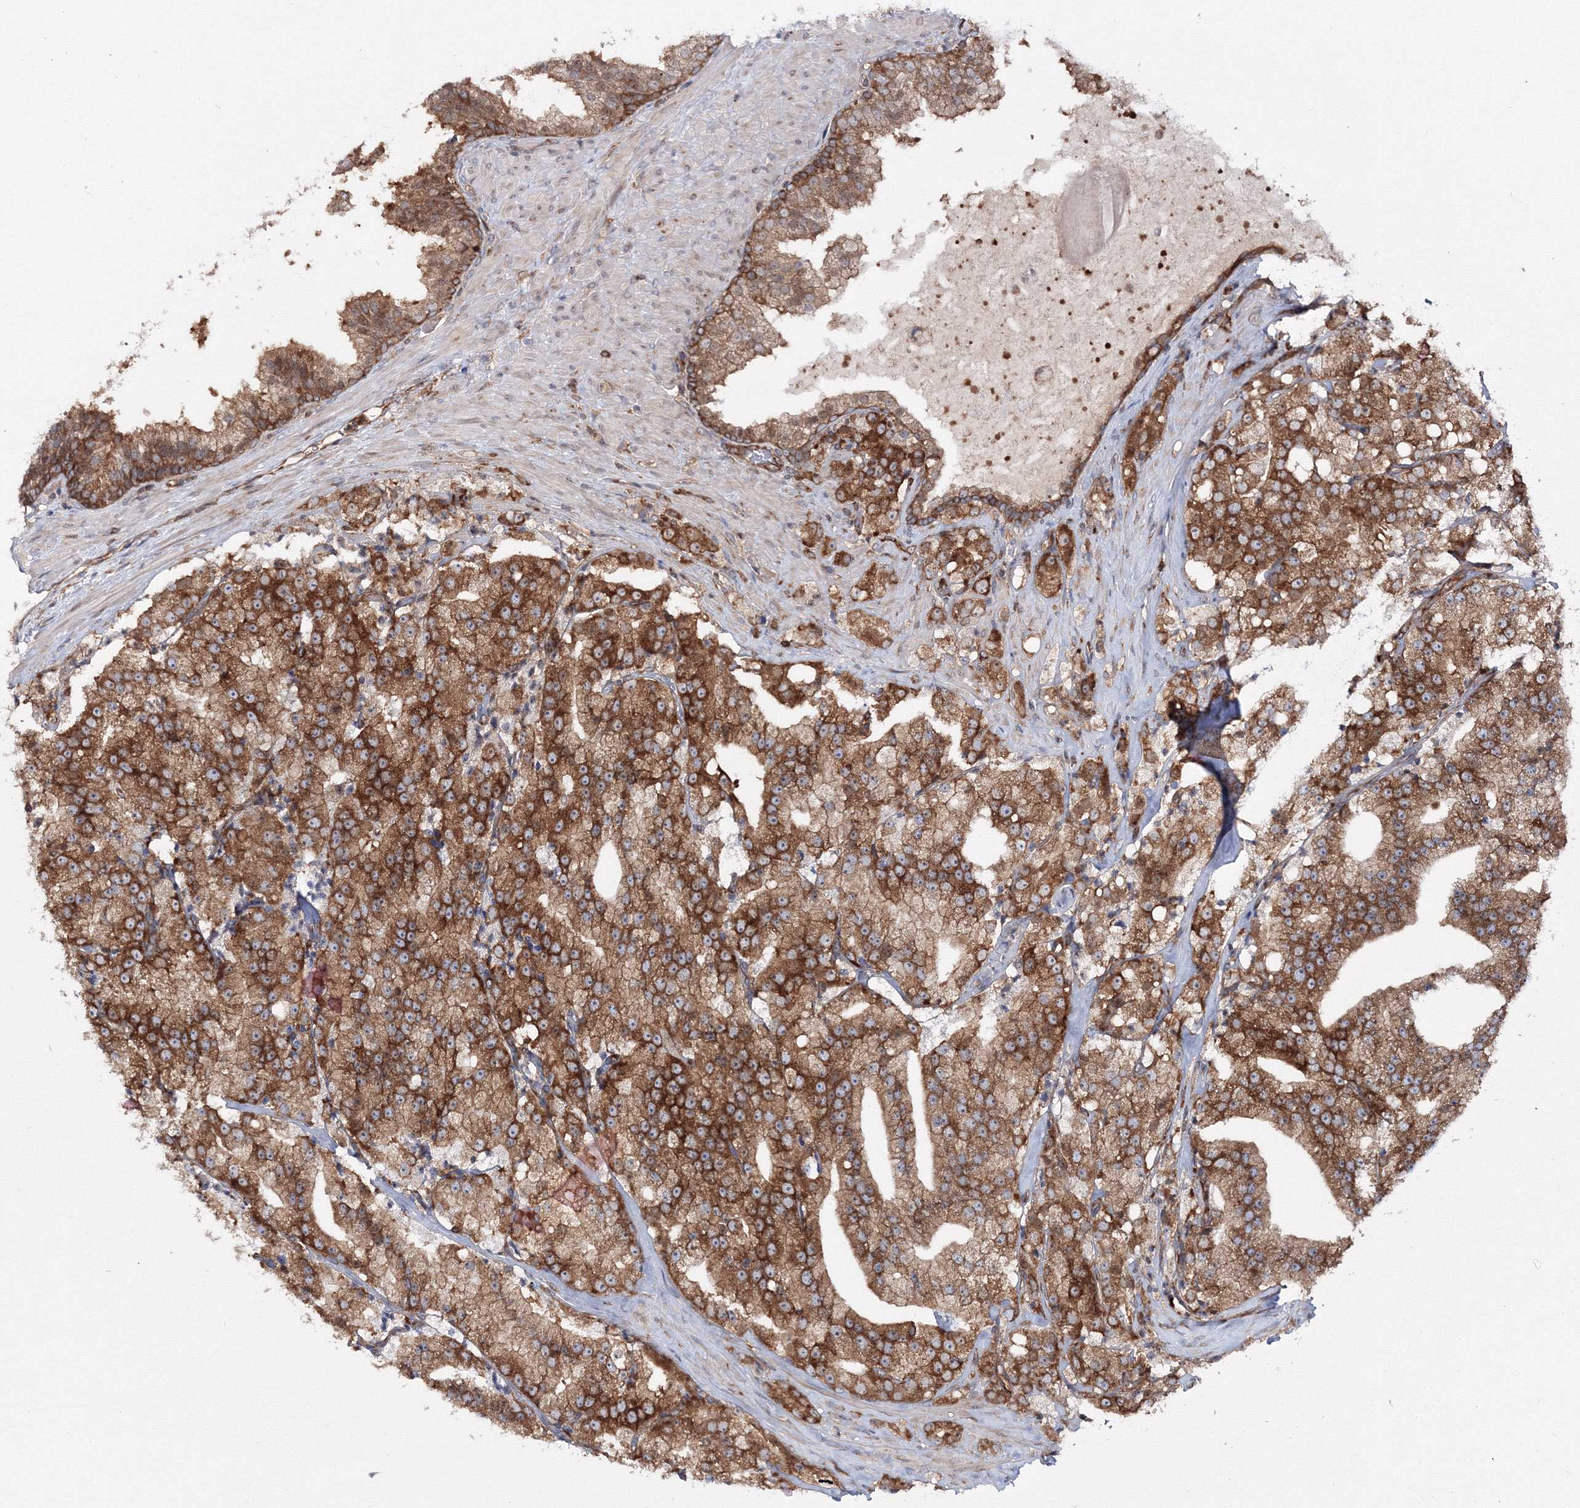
{"staining": {"intensity": "strong", "quantity": ">75%", "location": "cytoplasmic/membranous"}, "tissue": "prostate cancer", "cell_type": "Tumor cells", "image_type": "cancer", "snomed": [{"axis": "morphology", "description": "Adenocarcinoma, High grade"}, {"axis": "topography", "description": "Prostate"}], "caption": "Immunohistochemical staining of human prostate cancer exhibits high levels of strong cytoplasmic/membranous staining in about >75% of tumor cells. The staining was performed using DAB (3,3'-diaminobenzidine), with brown indicating positive protein expression. Nuclei are stained blue with hematoxylin.", "gene": "HARS1", "patient": {"sex": "male", "age": 64}}